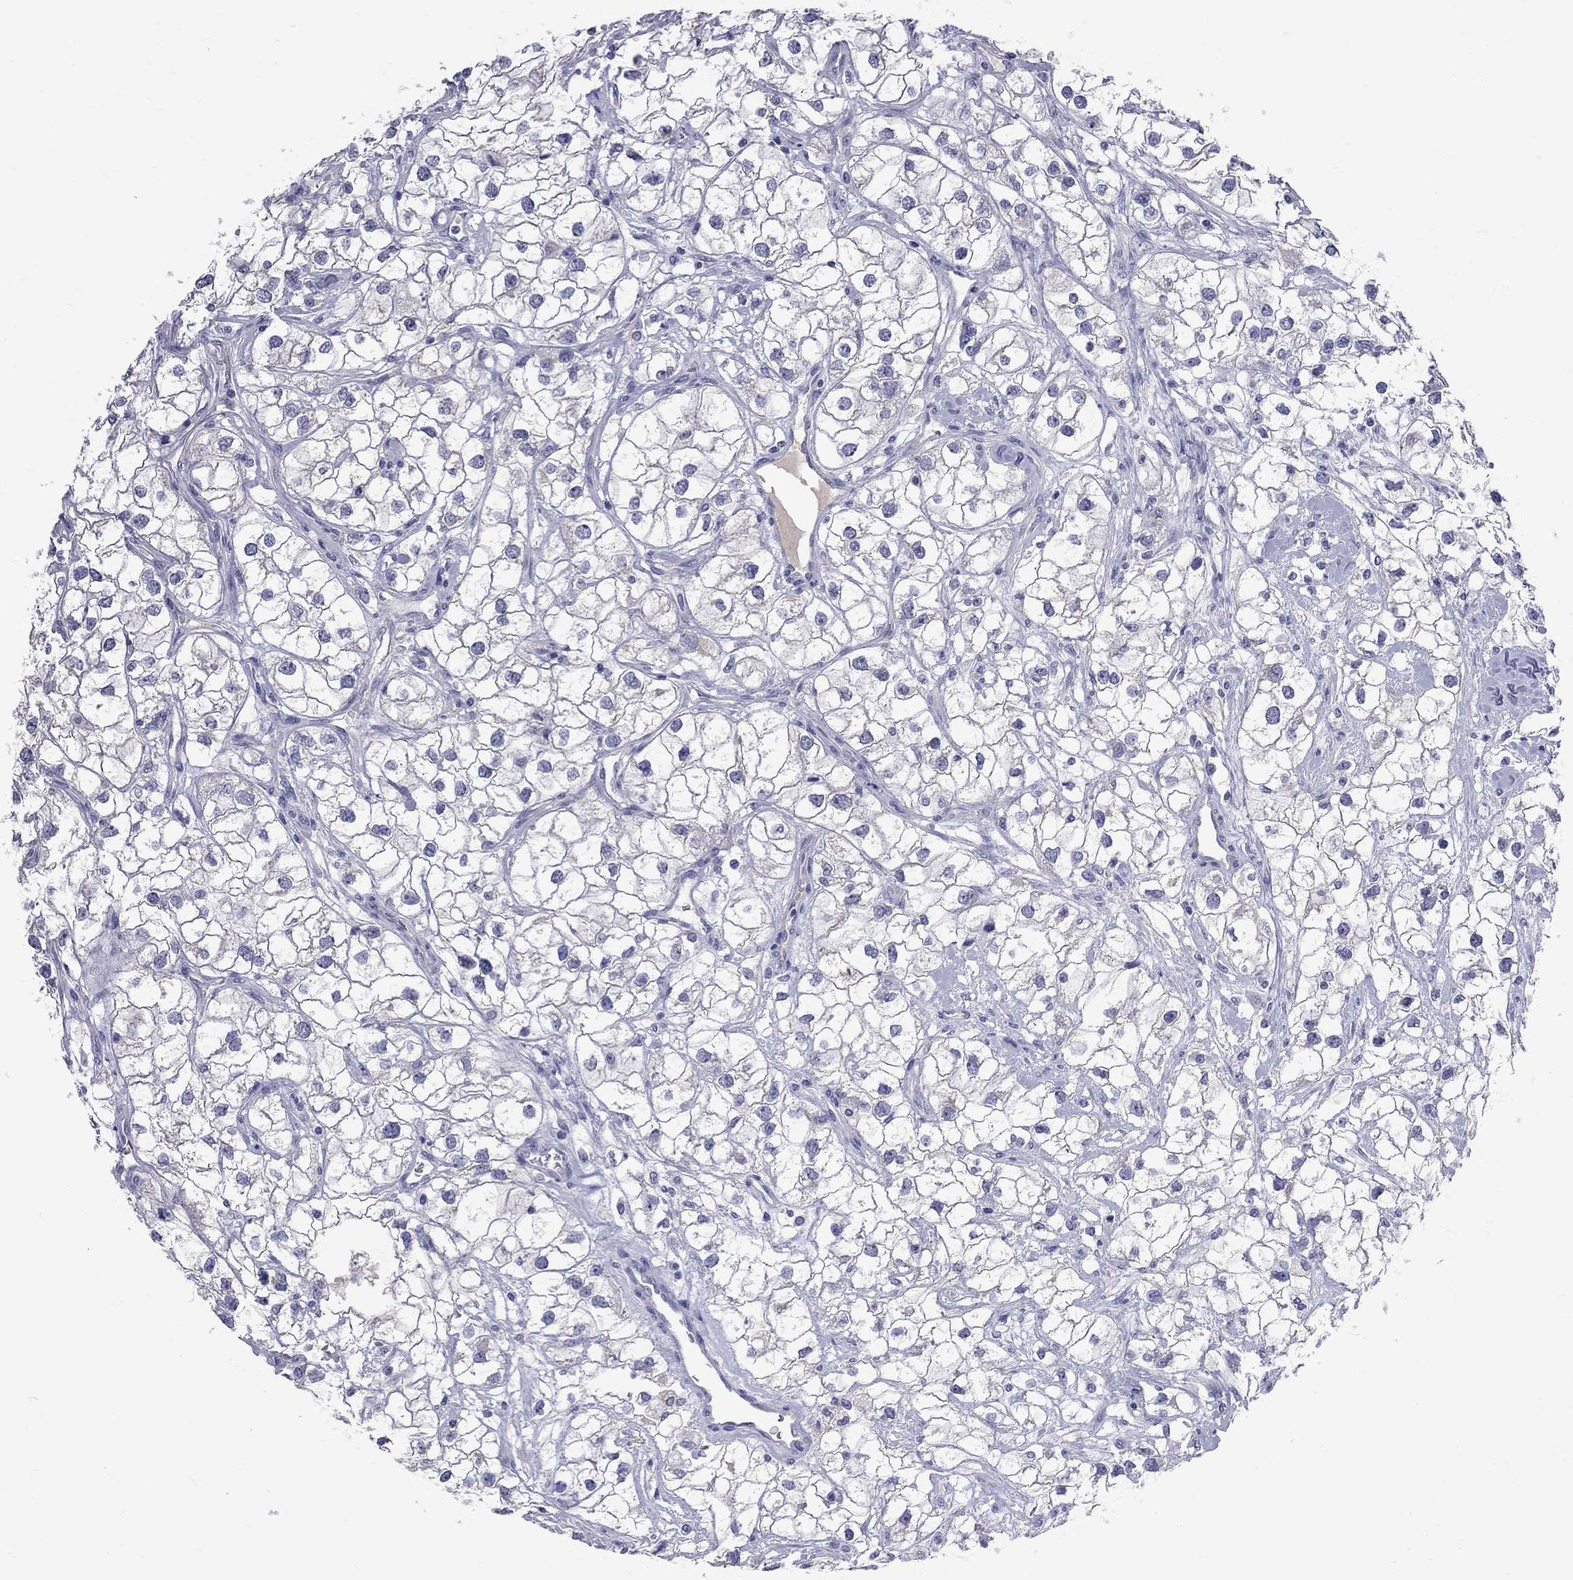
{"staining": {"intensity": "negative", "quantity": "none", "location": "none"}, "tissue": "renal cancer", "cell_type": "Tumor cells", "image_type": "cancer", "snomed": [{"axis": "morphology", "description": "Adenocarcinoma, NOS"}, {"axis": "topography", "description": "Kidney"}], "caption": "Renal adenocarcinoma was stained to show a protein in brown. There is no significant staining in tumor cells. Brightfield microscopy of IHC stained with DAB (brown) and hematoxylin (blue), captured at high magnification.", "gene": "KCND2", "patient": {"sex": "male", "age": 59}}